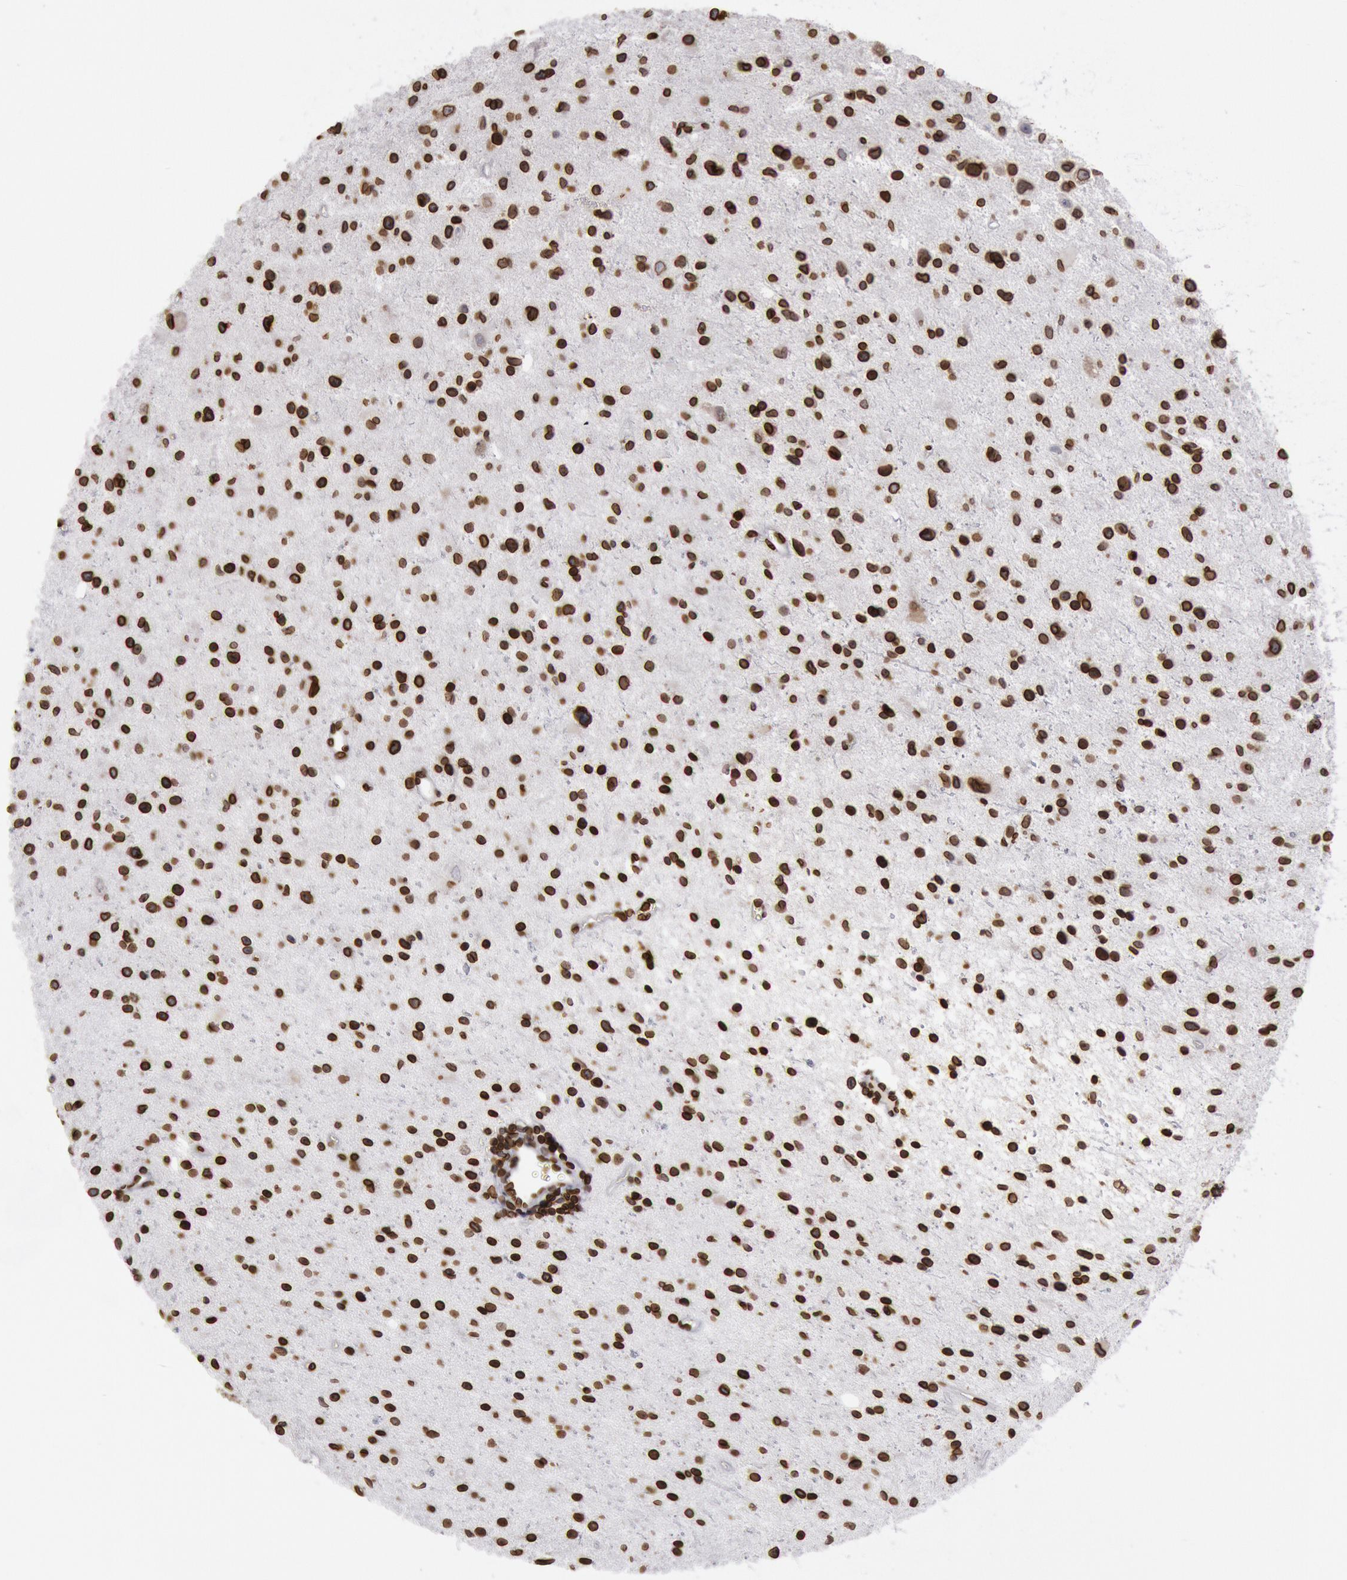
{"staining": {"intensity": "strong", "quantity": ">75%", "location": "cytoplasmic/membranous,nuclear"}, "tissue": "glioma", "cell_type": "Tumor cells", "image_type": "cancer", "snomed": [{"axis": "morphology", "description": "Glioma, malignant, Low grade"}, {"axis": "topography", "description": "Brain"}], "caption": "IHC image of human malignant low-grade glioma stained for a protein (brown), which exhibits high levels of strong cytoplasmic/membranous and nuclear positivity in approximately >75% of tumor cells.", "gene": "SUN2", "patient": {"sex": "female", "age": 46}}